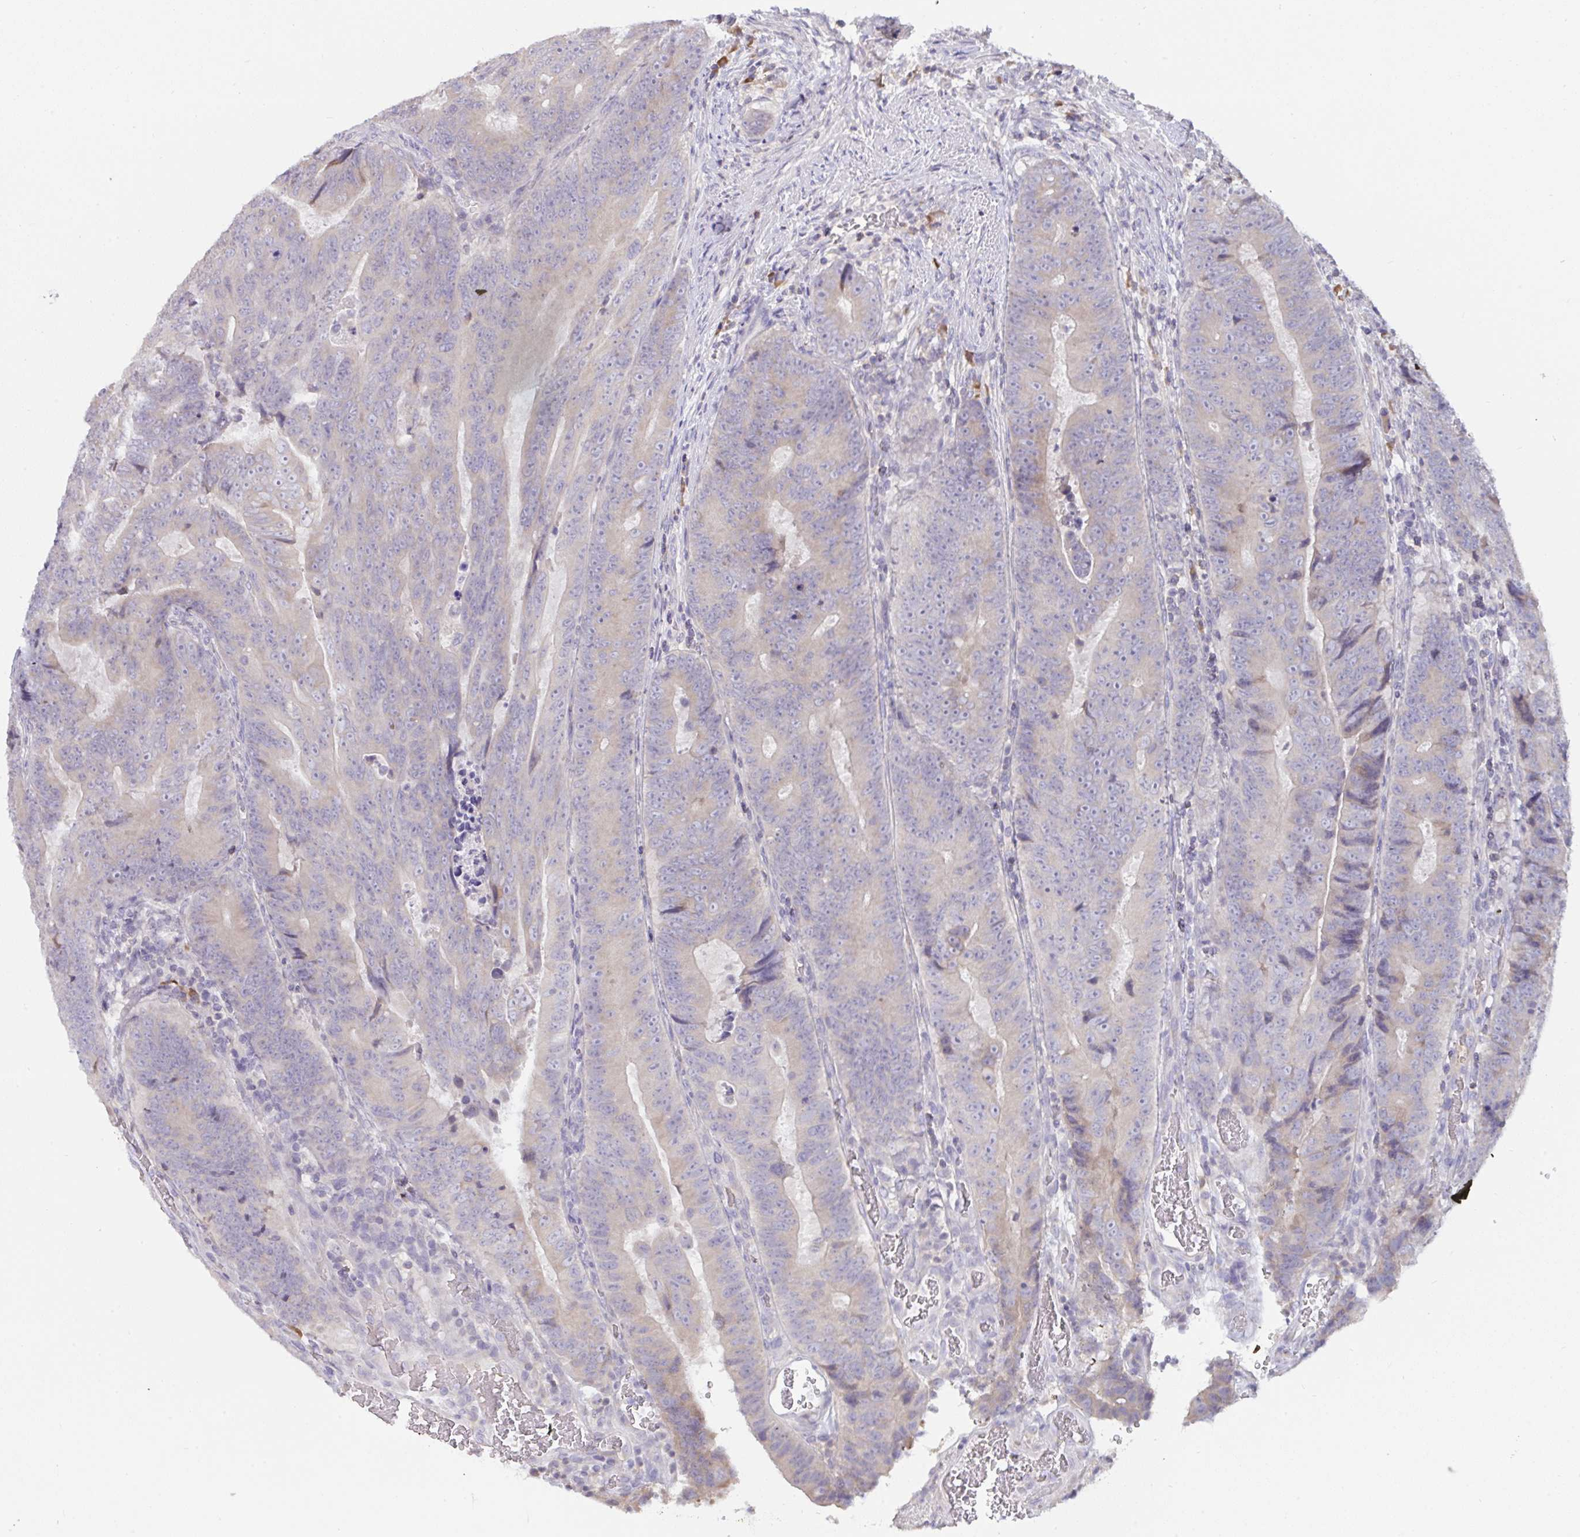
{"staining": {"intensity": "weak", "quantity": "<25%", "location": "cytoplasmic/membranous"}, "tissue": "colorectal cancer", "cell_type": "Tumor cells", "image_type": "cancer", "snomed": [{"axis": "morphology", "description": "Adenocarcinoma, NOS"}, {"axis": "topography", "description": "Colon"}], "caption": "Colorectal cancer (adenocarcinoma) was stained to show a protein in brown. There is no significant staining in tumor cells.", "gene": "TMEM41A", "patient": {"sex": "female", "age": 48}}